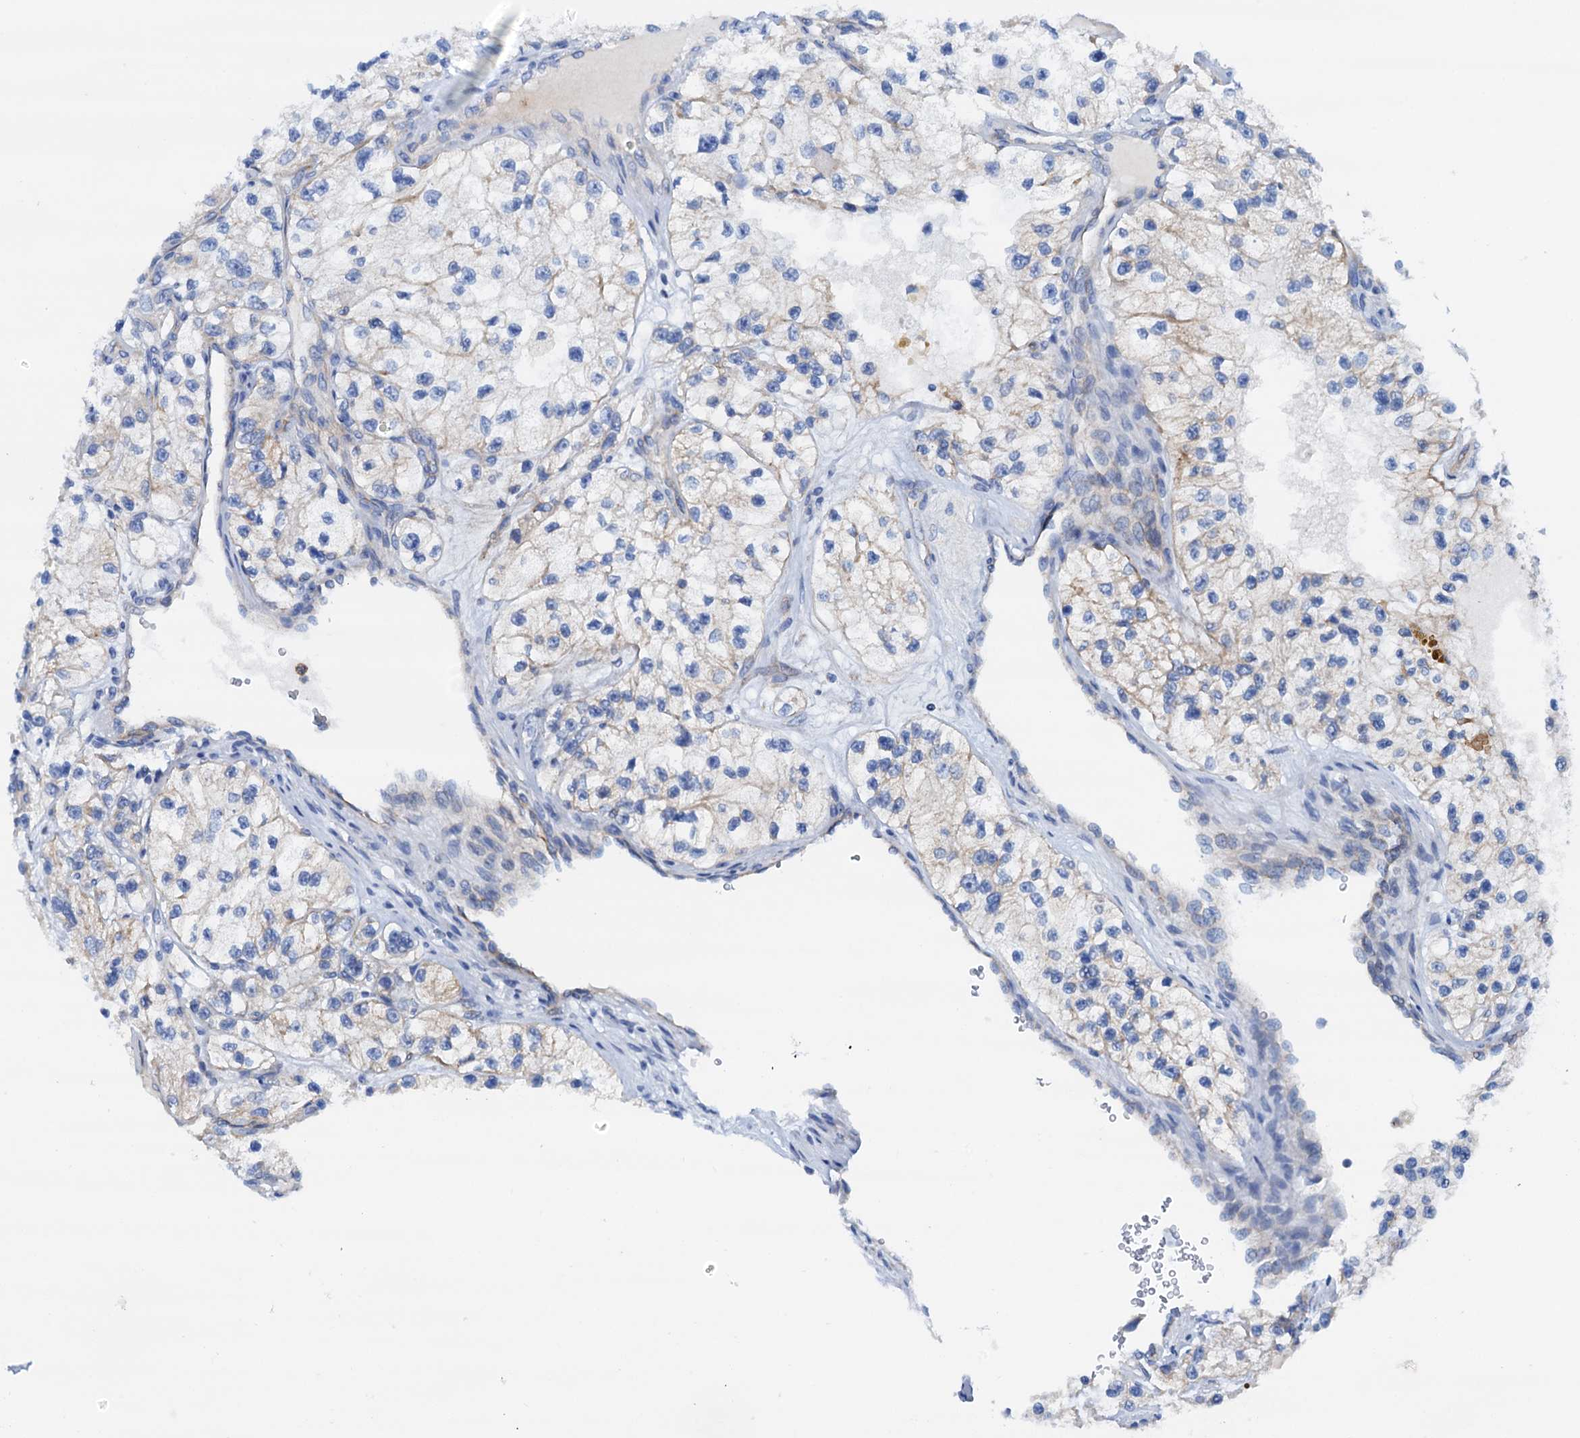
{"staining": {"intensity": "negative", "quantity": "none", "location": "none"}, "tissue": "renal cancer", "cell_type": "Tumor cells", "image_type": "cancer", "snomed": [{"axis": "morphology", "description": "Adenocarcinoma, NOS"}, {"axis": "topography", "description": "Kidney"}], "caption": "Immunohistochemistry (IHC) image of neoplastic tissue: renal adenocarcinoma stained with DAB (3,3'-diaminobenzidine) demonstrates no significant protein positivity in tumor cells.", "gene": "RASSF9", "patient": {"sex": "female", "age": 57}}